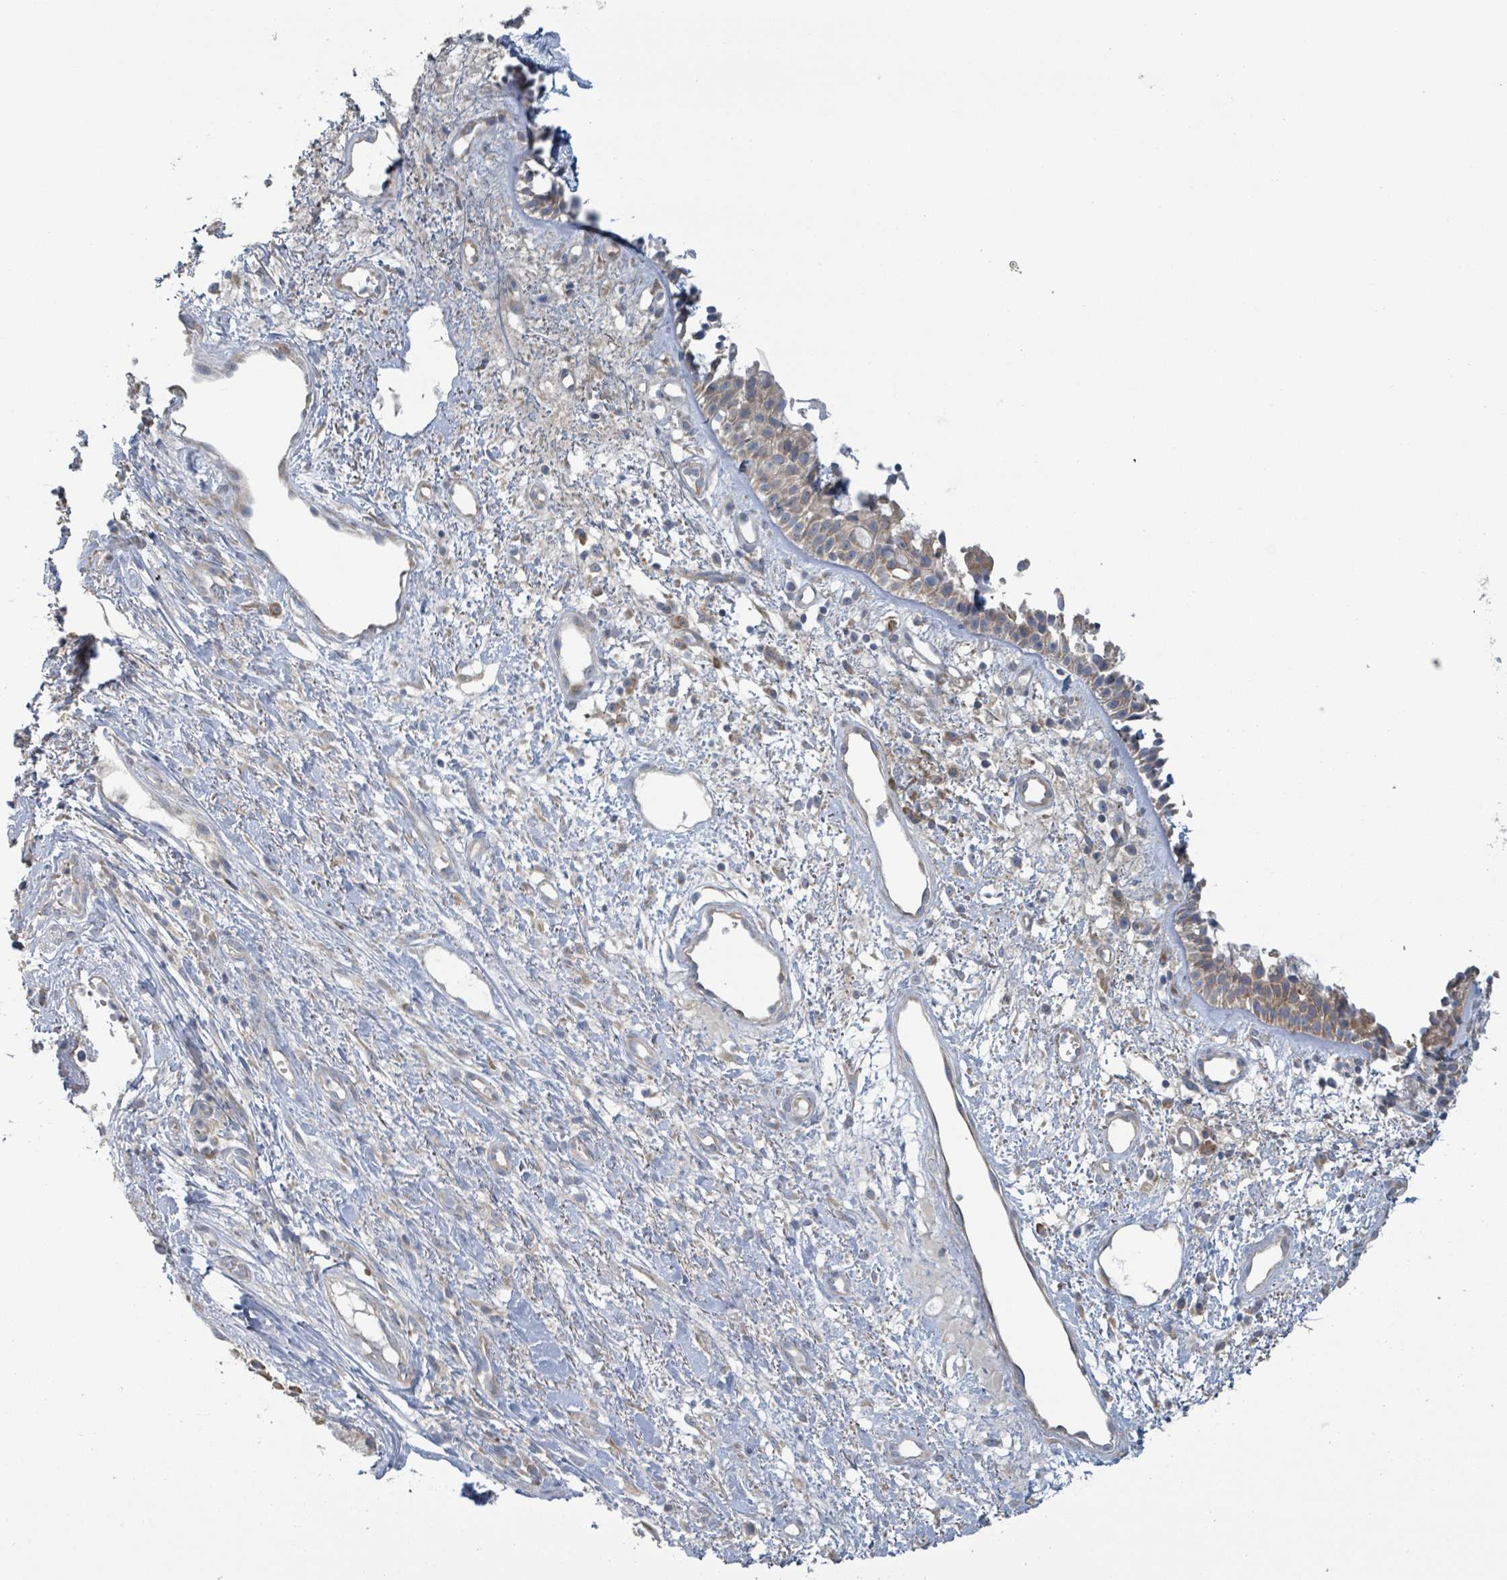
{"staining": {"intensity": "weak", "quantity": "25%-75%", "location": "cytoplasmic/membranous"}, "tissue": "nasopharynx", "cell_type": "Respiratory epithelial cells", "image_type": "normal", "snomed": [{"axis": "morphology", "description": "Normal tissue, NOS"}, {"axis": "topography", "description": "Cartilage tissue"}, {"axis": "topography", "description": "Nasopharynx"}, {"axis": "topography", "description": "Thyroid gland"}], "caption": "Unremarkable nasopharynx displays weak cytoplasmic/membranous positivity in about 25%-75% of respiratory epithelial cells, visualized by immunohistochemistry.", "gene": "RPL32", "patient": {"sex": "male", "age": 63}}